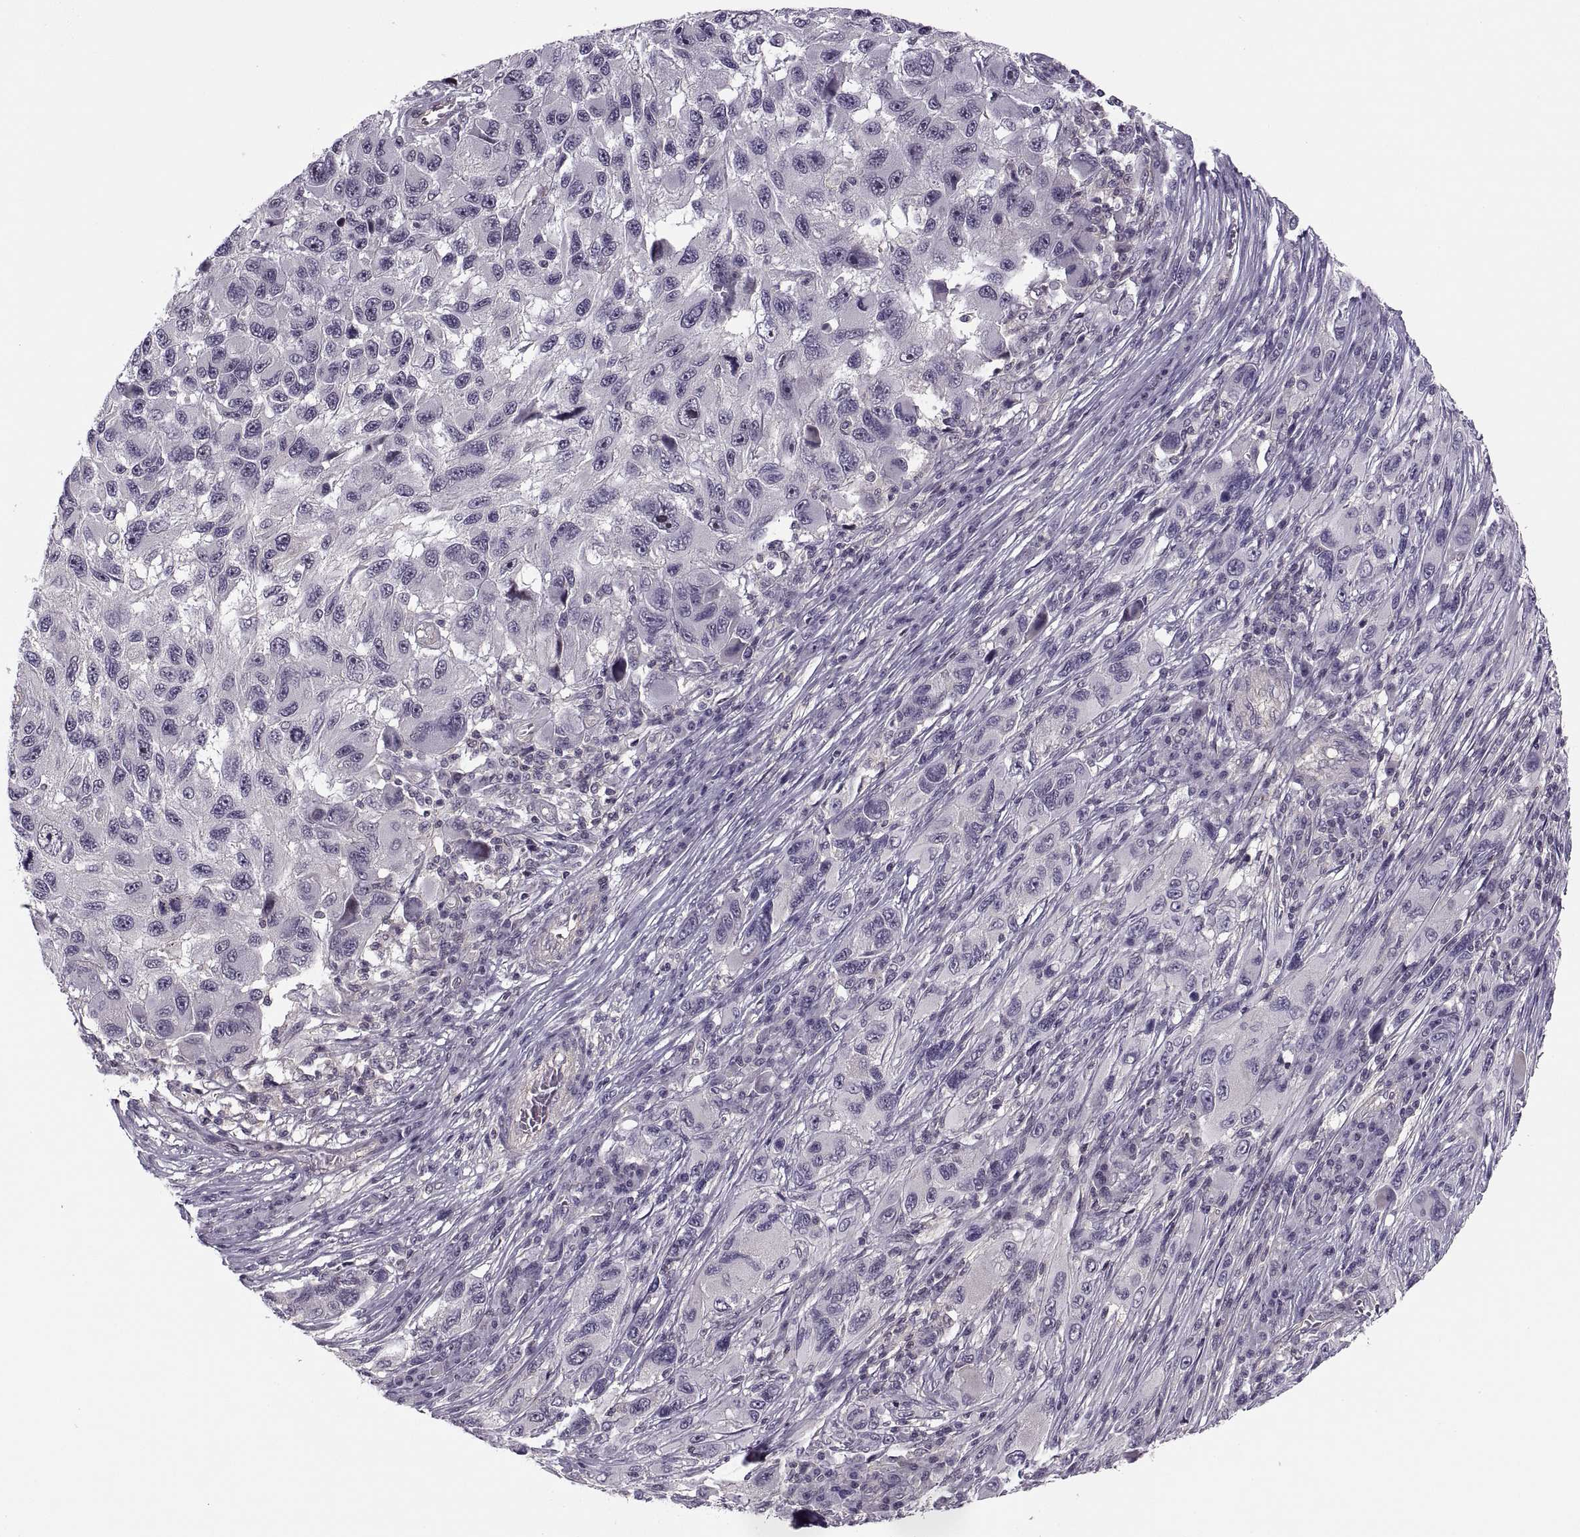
{"staining": {"intensity": "negative", "quantity": "none", "location": "none"}, "tissue": "melanoma", "cell_type": "Tumor cells", "image_type": "cancer", "snomed": [{"axis": "morphology", "description": "Malignant melanoma, NOS"}, {"axis": "topography", "description": "Skin"}], "caption": "Malignant melanoma stained for a protein using immunohistochemistry (IHC) exhibits no positivity tumor cells.", "gene": "LUZP2", "patient": {"sex": "male", "age": 53}}